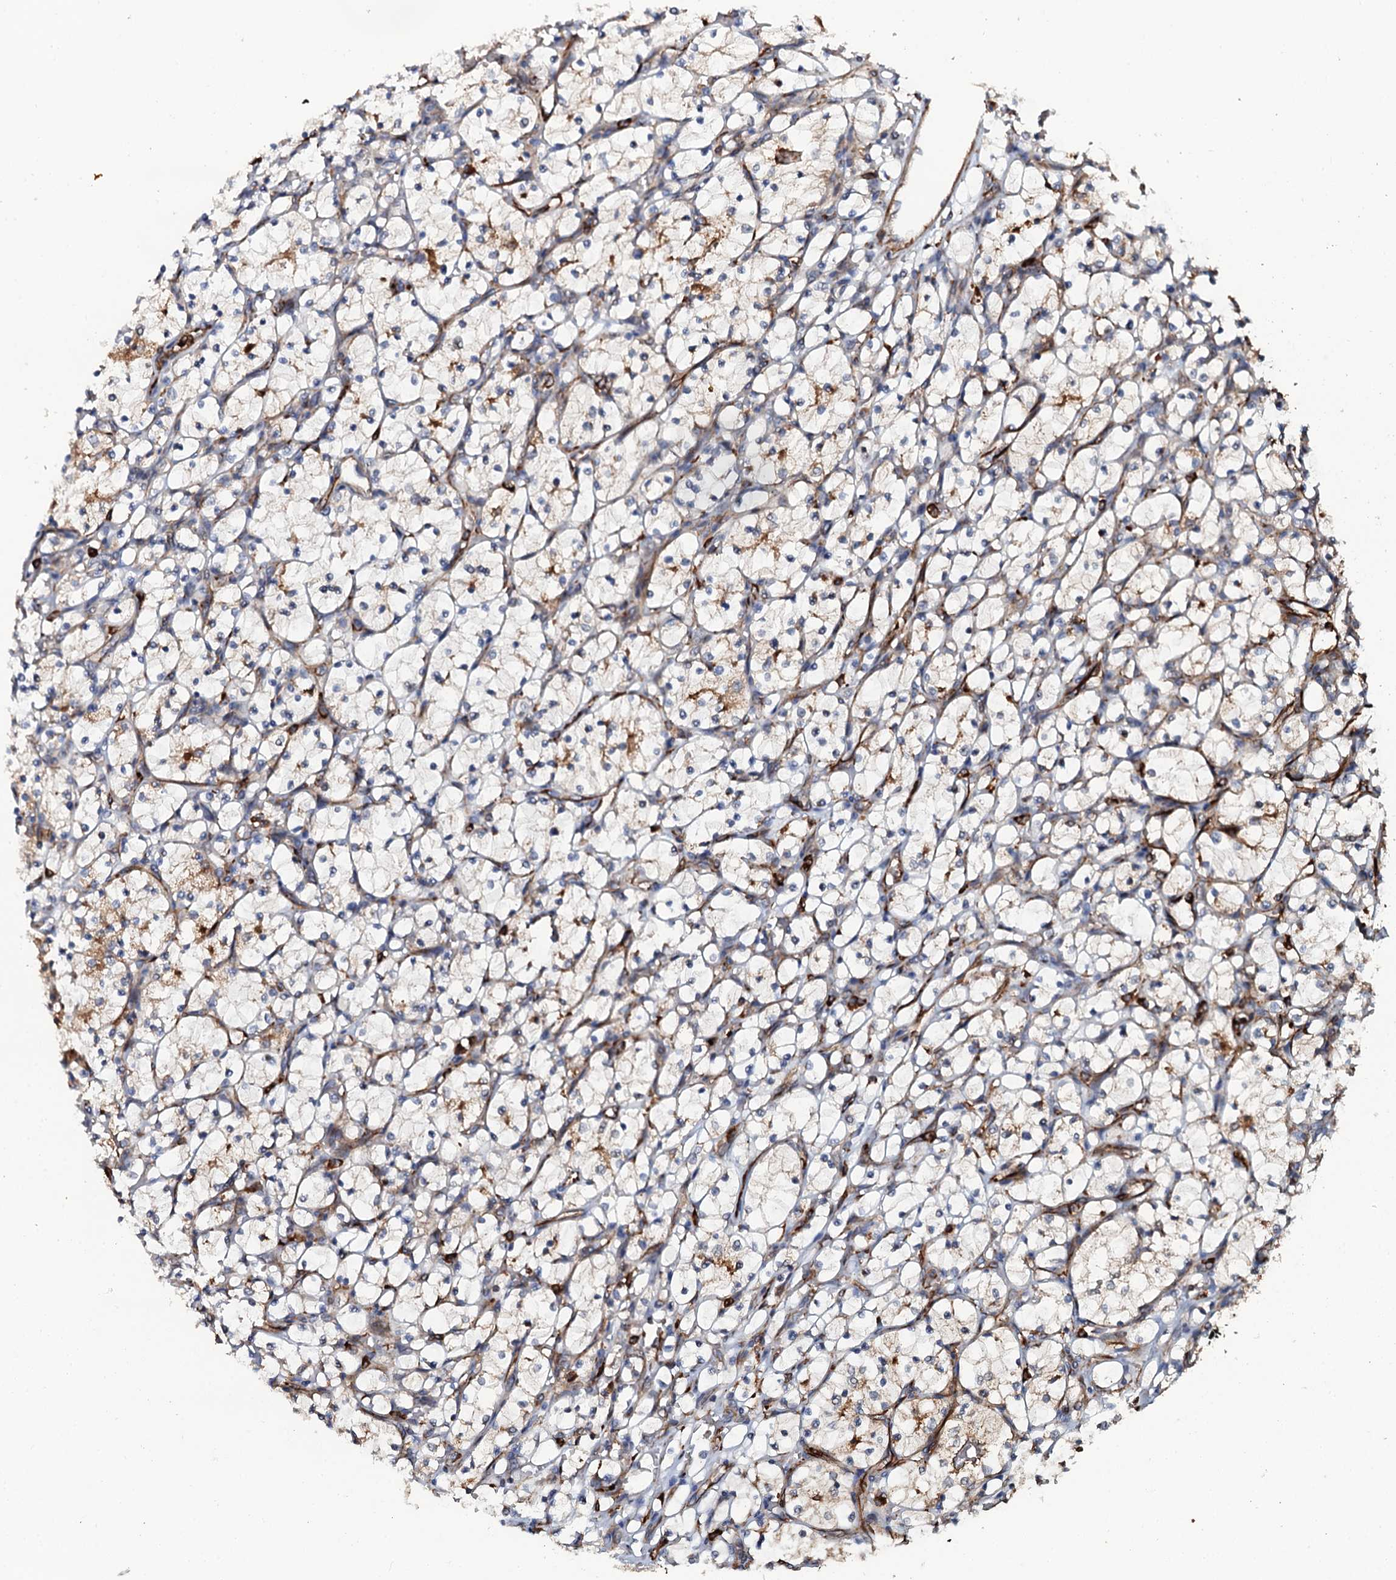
{"staining": {"intensity": "weak", "quantity": "25%-75%", "location": "cytoplasmic/membranous"}, "tissue": "renal cancer", "cell_type": "Tumor cells", "image_type": "cancer", "snomed": [{"axis": "morphology", "description": "Adenocarcinoma, NOS"}, {"axis": "topography", "description": "Kidney"}], "caption": "Brown immunohistochemical staining in adenocarcinoma (renal) reveals weak cytoplasmic/membranous positivity in about 25%-75% of tumor cells.", "gene": "VAMP8", "patient": {"sex": "female", "age": 69}}